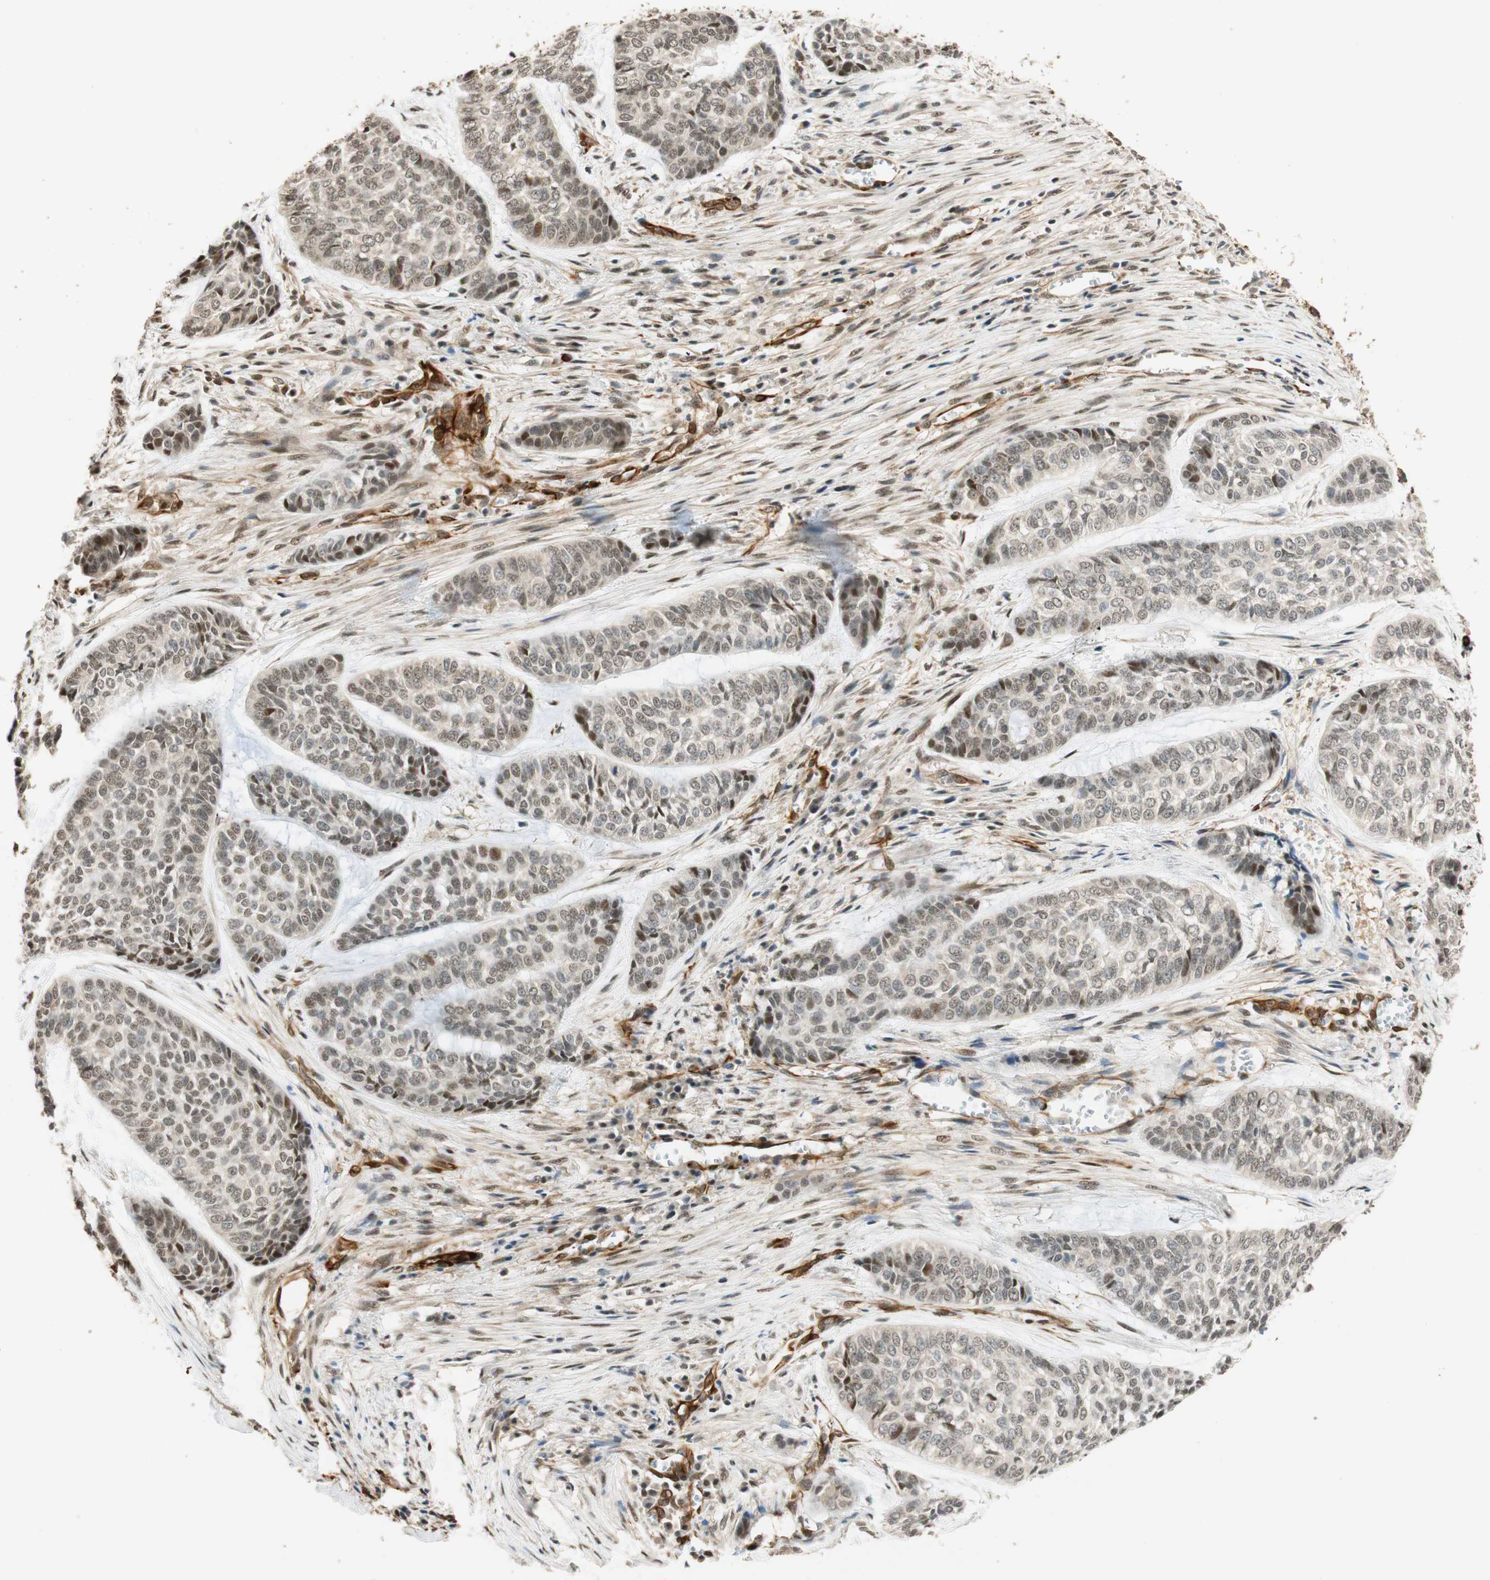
{"staining": {"intensity": "weak", "quantity": "<25%", "location": "nuclear"}, "tissue": "skin cancer", "cell_type": "Tumor cells", "image_type": "cancer", "snomed": [{"axis": "morphology", "description": "Basal cell carcinoma"}, {"axis": "topography", "description": "Skin"}], "caption": "IHC histopathology image of basal cell carcinoma (skin) stained for a protein (brown), which exhibits no expression in tumor cells.", "gene": "NES", "patient": {"sex": "female", "age": 64}}